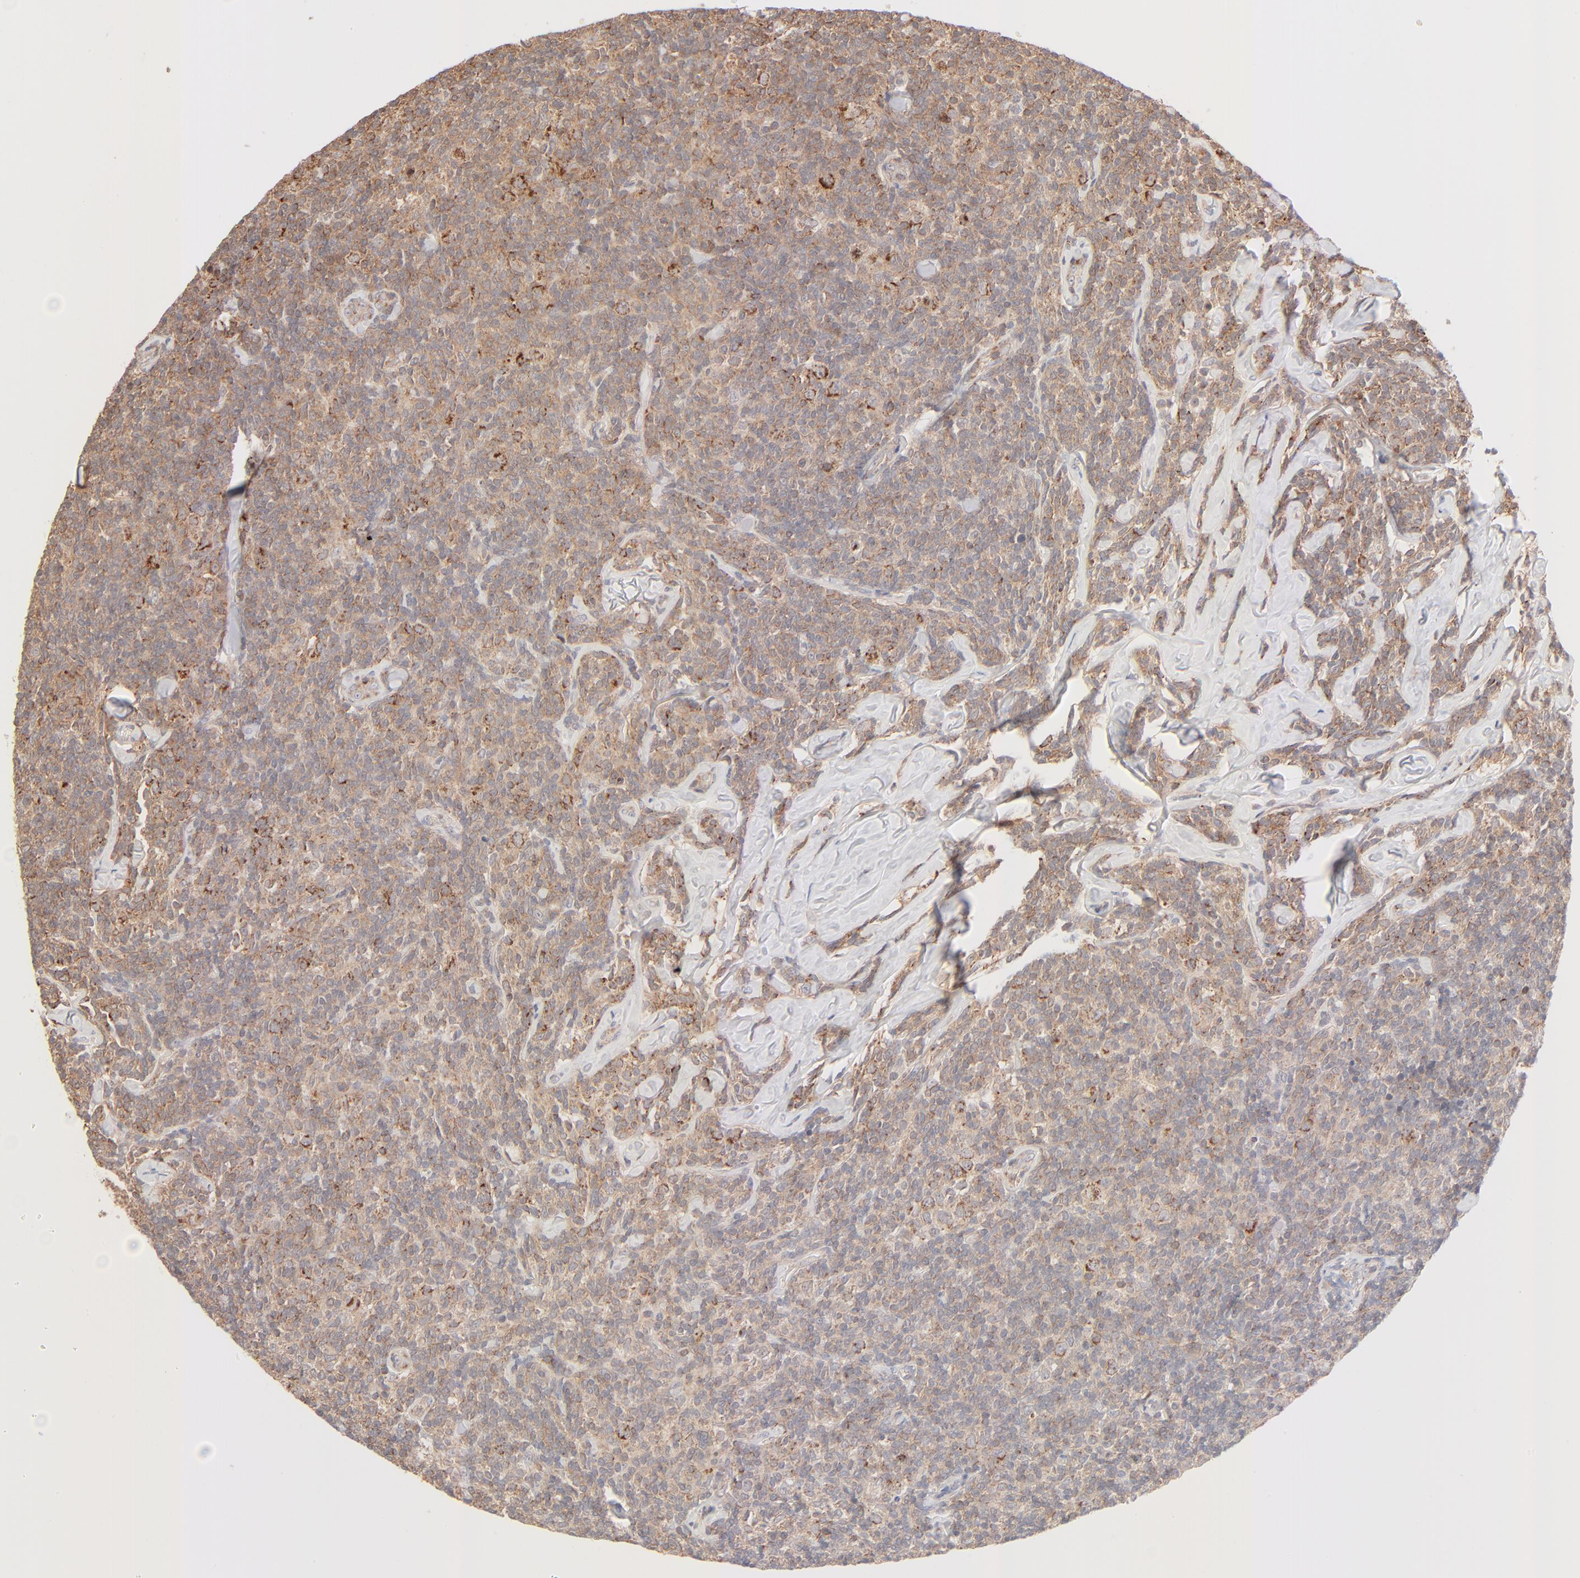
{"staining": {"intensity": "weak", "quantity": ">75%", "location": "cytoplasmic/membranous"}, "tissue": "lymphoma", "cell_type": "Tumor cells", "image_type": "cancer", "snomed": [{"axis": "morphology", "description": "Malignant lymphoma, non-Hodgkin's type, Low grade"}, {"axis": "topography", "description": "Lymph node"}], "caption": "Lymphoma tissue exhibits weak cytoplasmic/membranous positivity in about >75% of tumor cells The staining was performed using DAB (3,3'-diaminobenzidine), with brown indicating positive protein expression. Nuclei are stained blue with hematoxylin.", "gene": "CSPG4", "patient": {"sex": "female", "age": 56}}